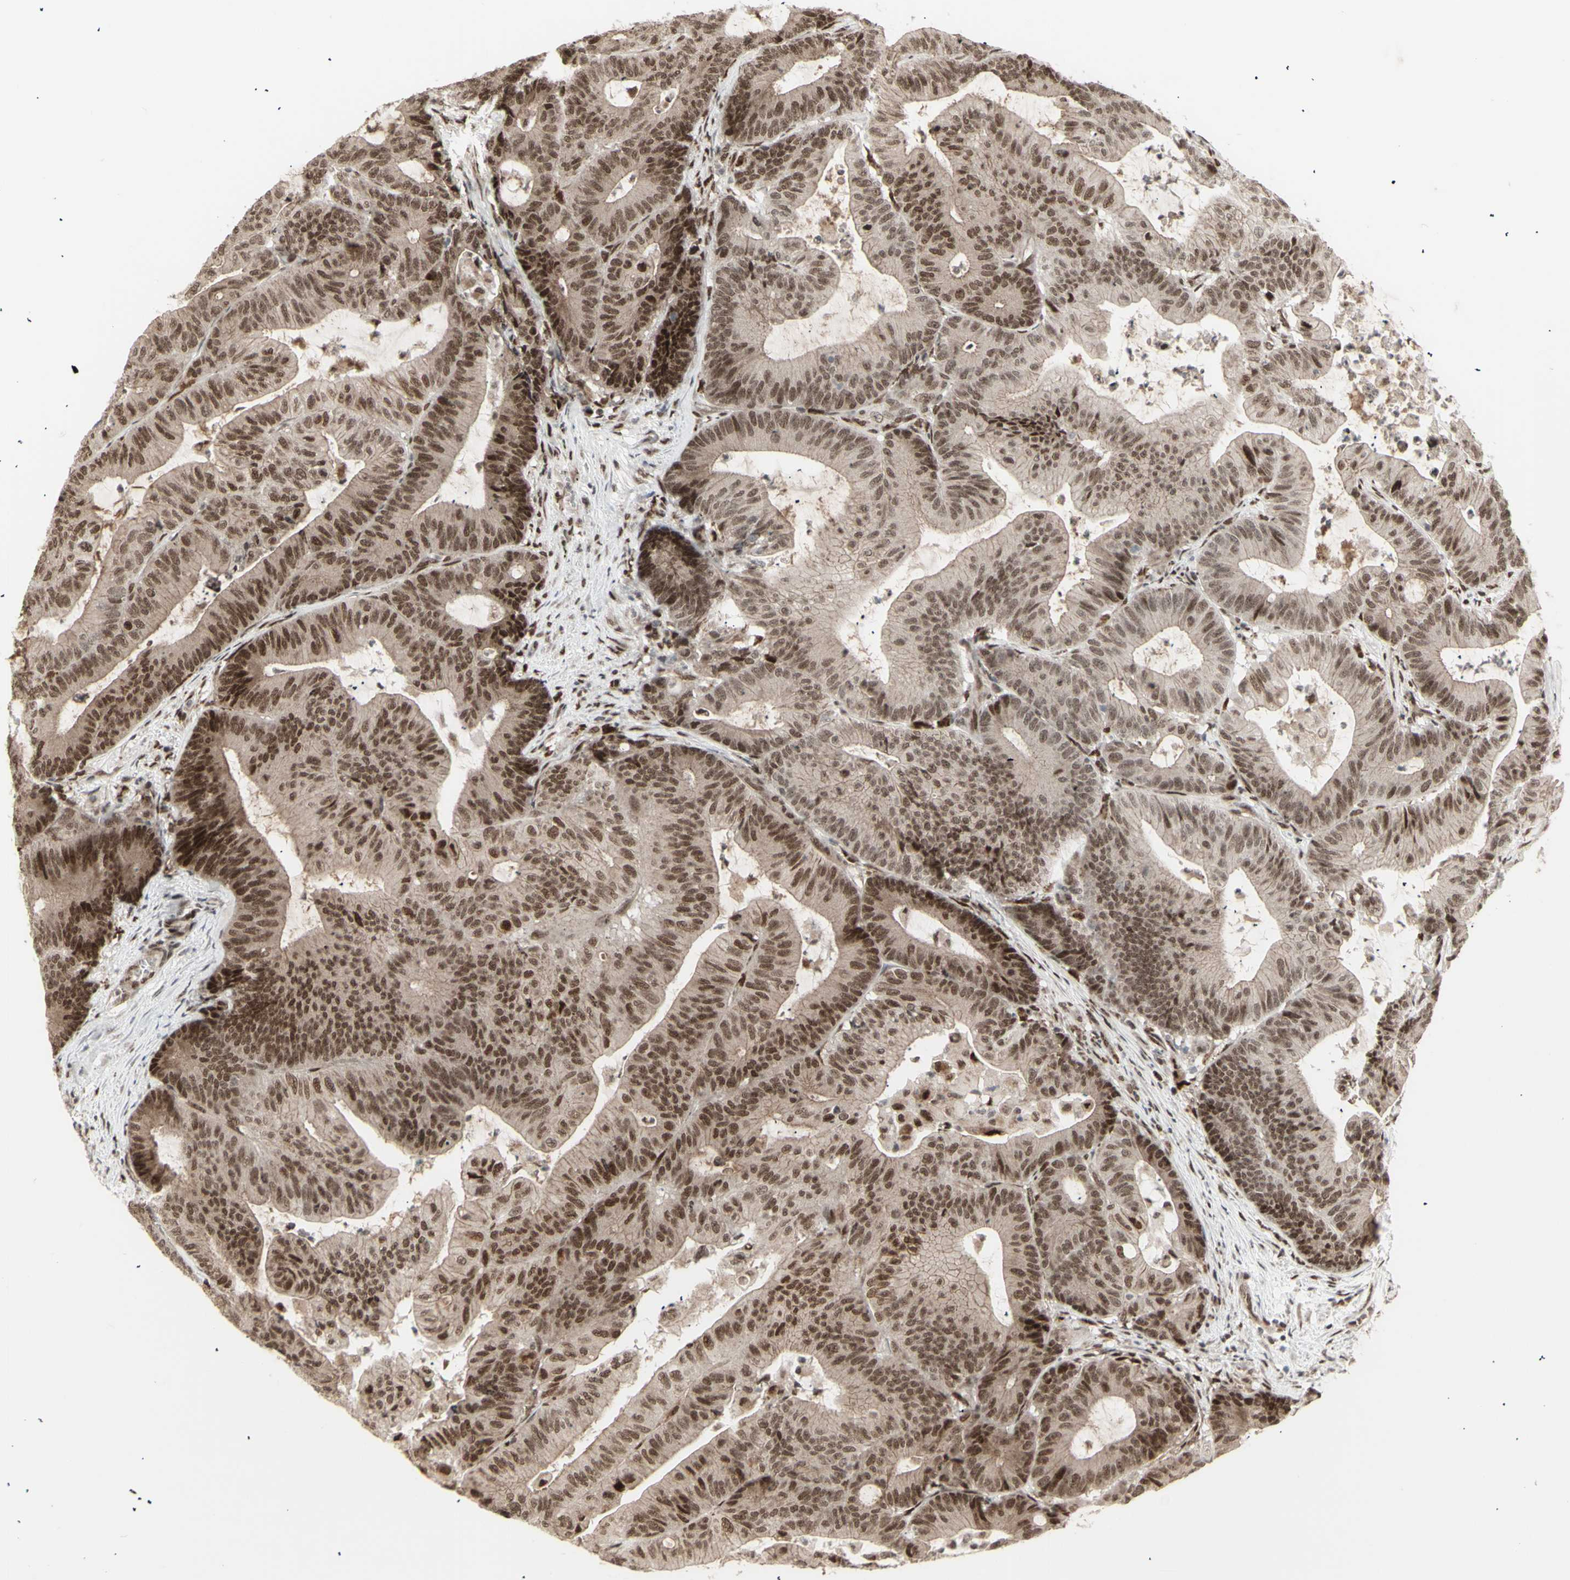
{"staining": {"intensity": "moderate", "quantity": ">75%", "location": "nuclear"}, "tissue": "colorectal cancer", "cell_type": "Tumor cells", "image_type": "cancer", "snomed": [{"axis": "morphology", "description": "Adenocarcinoma, NOS"}, {"axis": "topography", "description": "Colon"}], "caption": "Immunohistochemical staining of adenocarcinoma (colorectal) reveals moderate nuclear protein staining in approximately >75% of tumor cells.", "gene": "CBX1", "patient": {"sex": "female", "age": 84}}